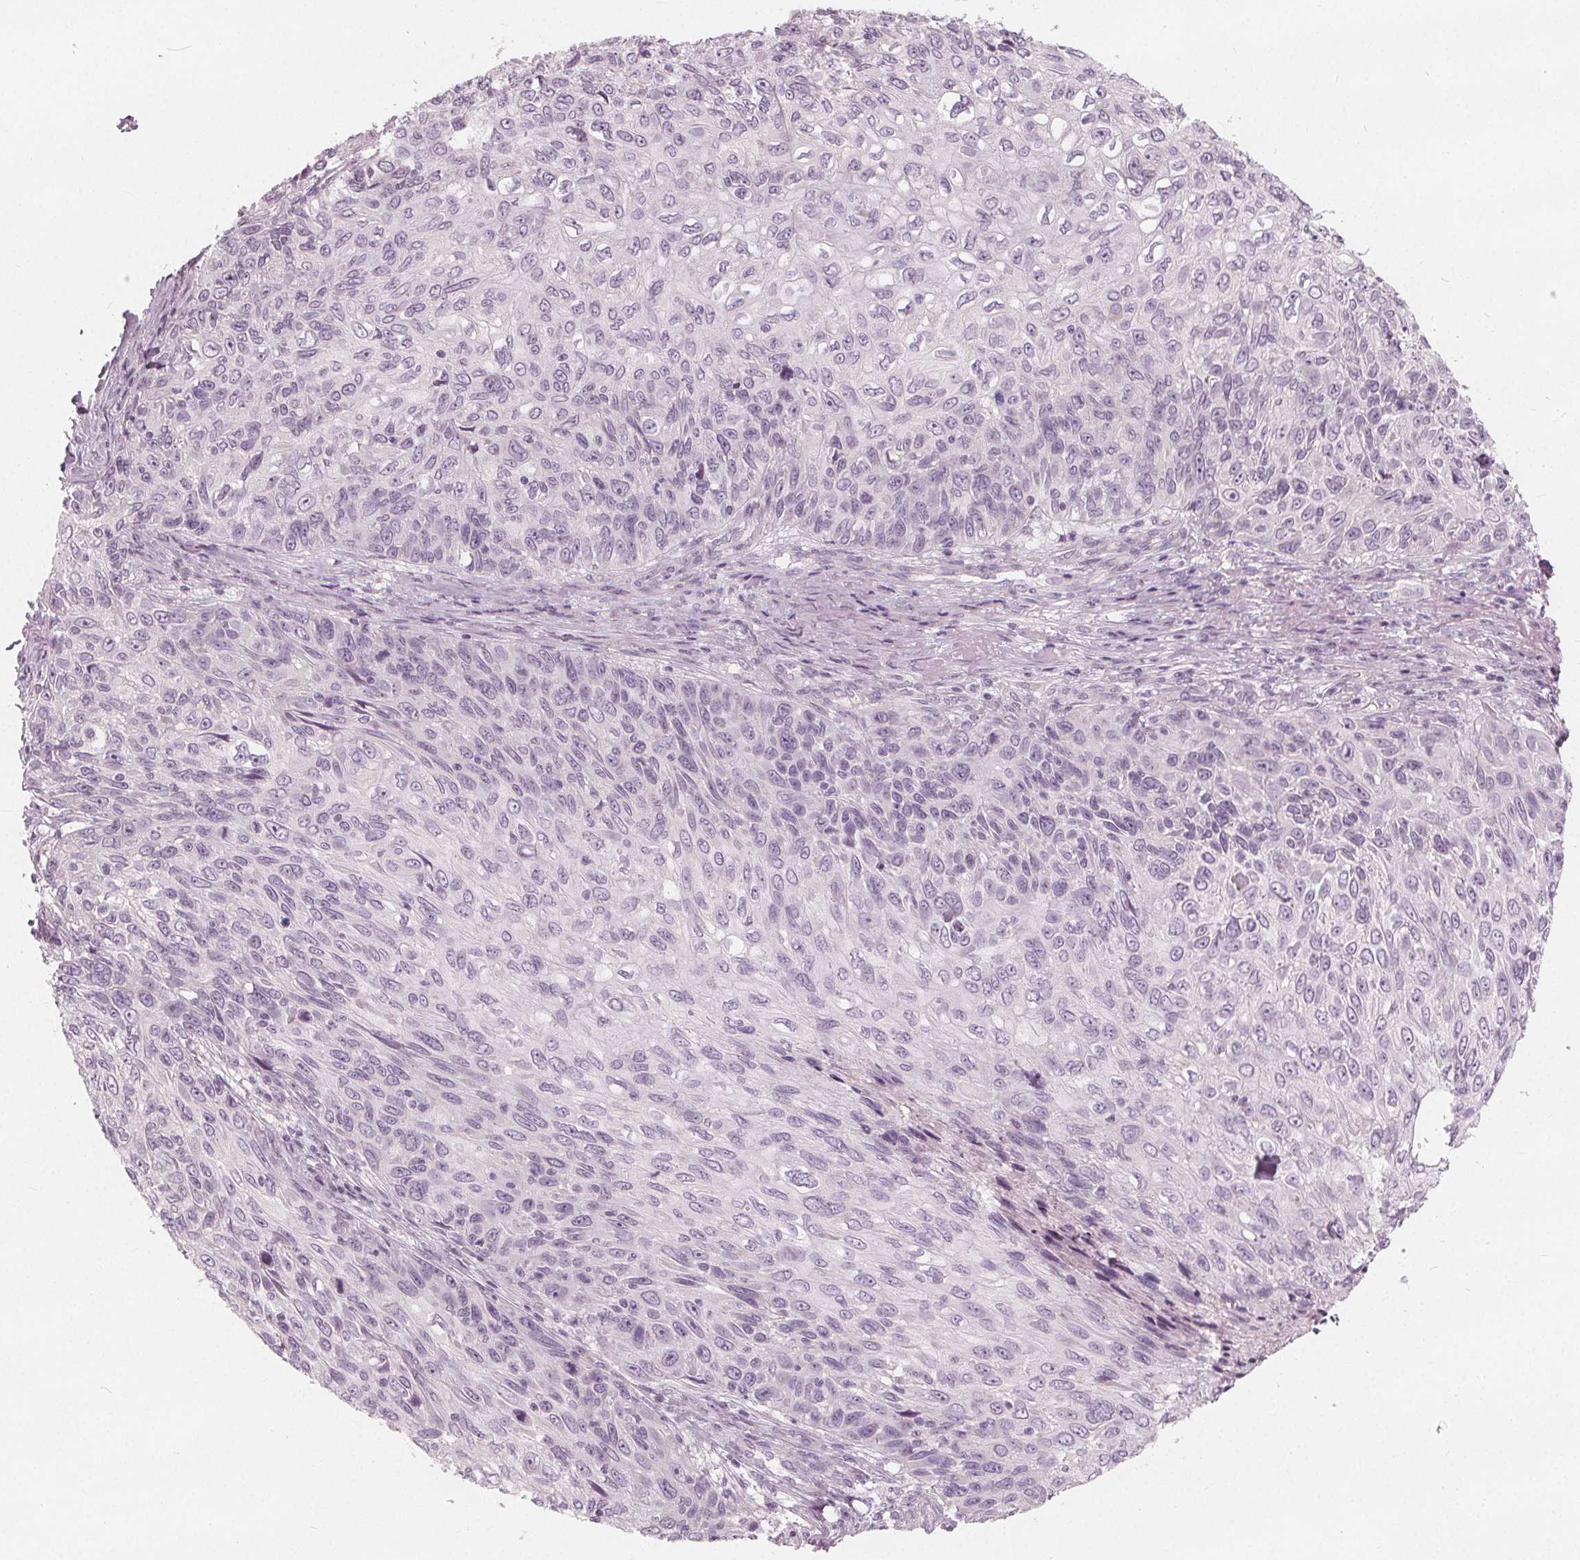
{"staining": {"intensity": "negative", "quantity": "none", "location": "none"}, "tissue": "skin cancer", "cell_type": "Tumor cells", "image_type": "cancer", "snomed": [{"axis": "morphology", "description": "Squamous cell carcinoma, NOS"}, {"axis": "topography", "description": "Skin"}], "caption": "The image exhibits no significant staining in tumor cells of skin squamous cell carcinoma.", "gene": "BRSK1", "patient": {"sex": "male", "age": 92}}